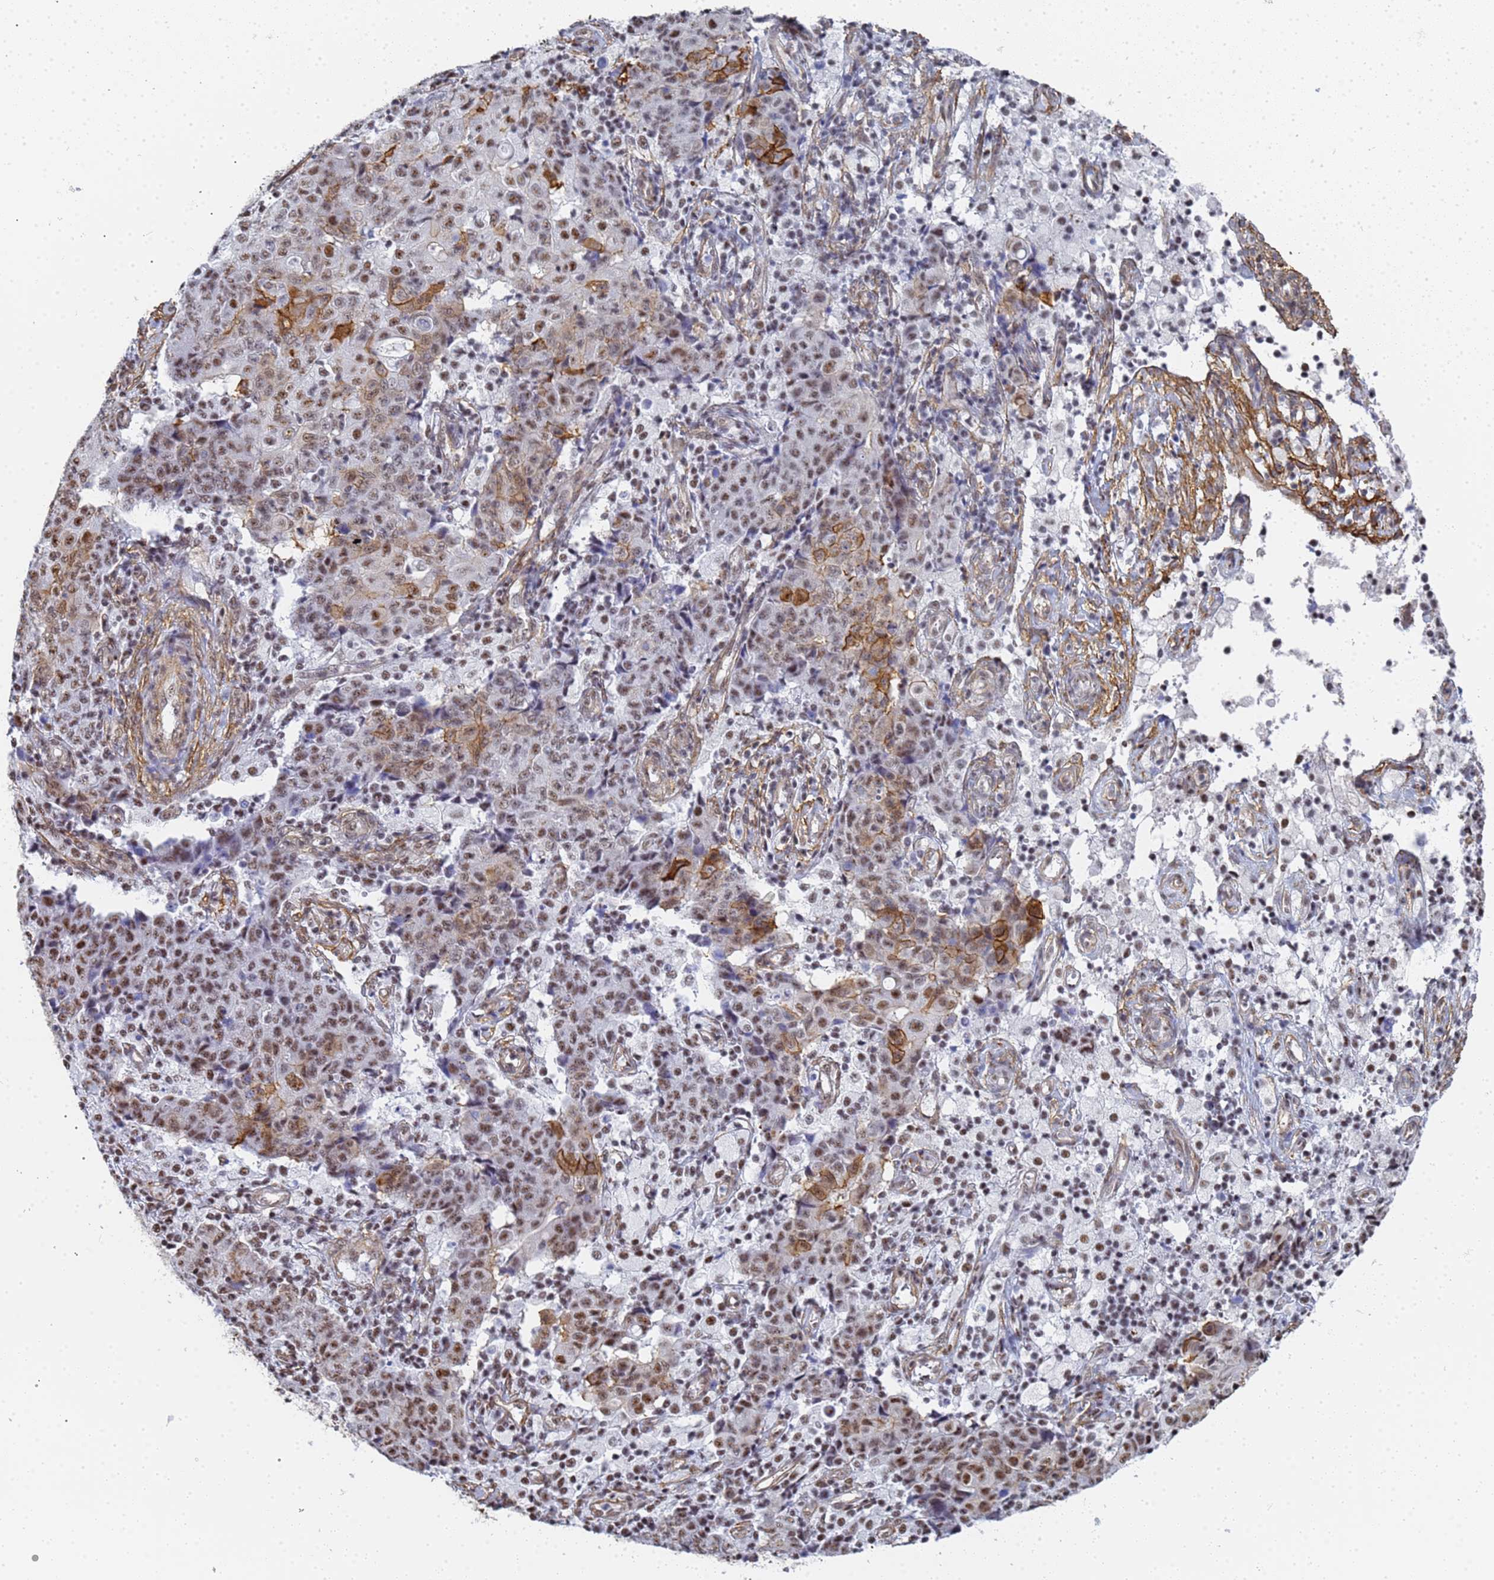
{"staining": {"intensity": "moderate", "quantity": ">75%", "location": "cytoplasmic/membranous,nuclear"}, "tissue": "ovarian cancer", "cell_type": "Tumor cells", "image_type": "cancer", "snomed": [{"axis": "morphology", "description": "Carcinoma, endometroid"}, {"axis": "topography", "description": "Ovary"}], "caption": "This is a histology image of immunohistochemistry staining of ovarian cancer, which shows moderate expression in the cytoplasmic/membranous and nuclear of tumor cells.", "gene": "PRRT4", "patient": {"sex": "female", "age": 42}}